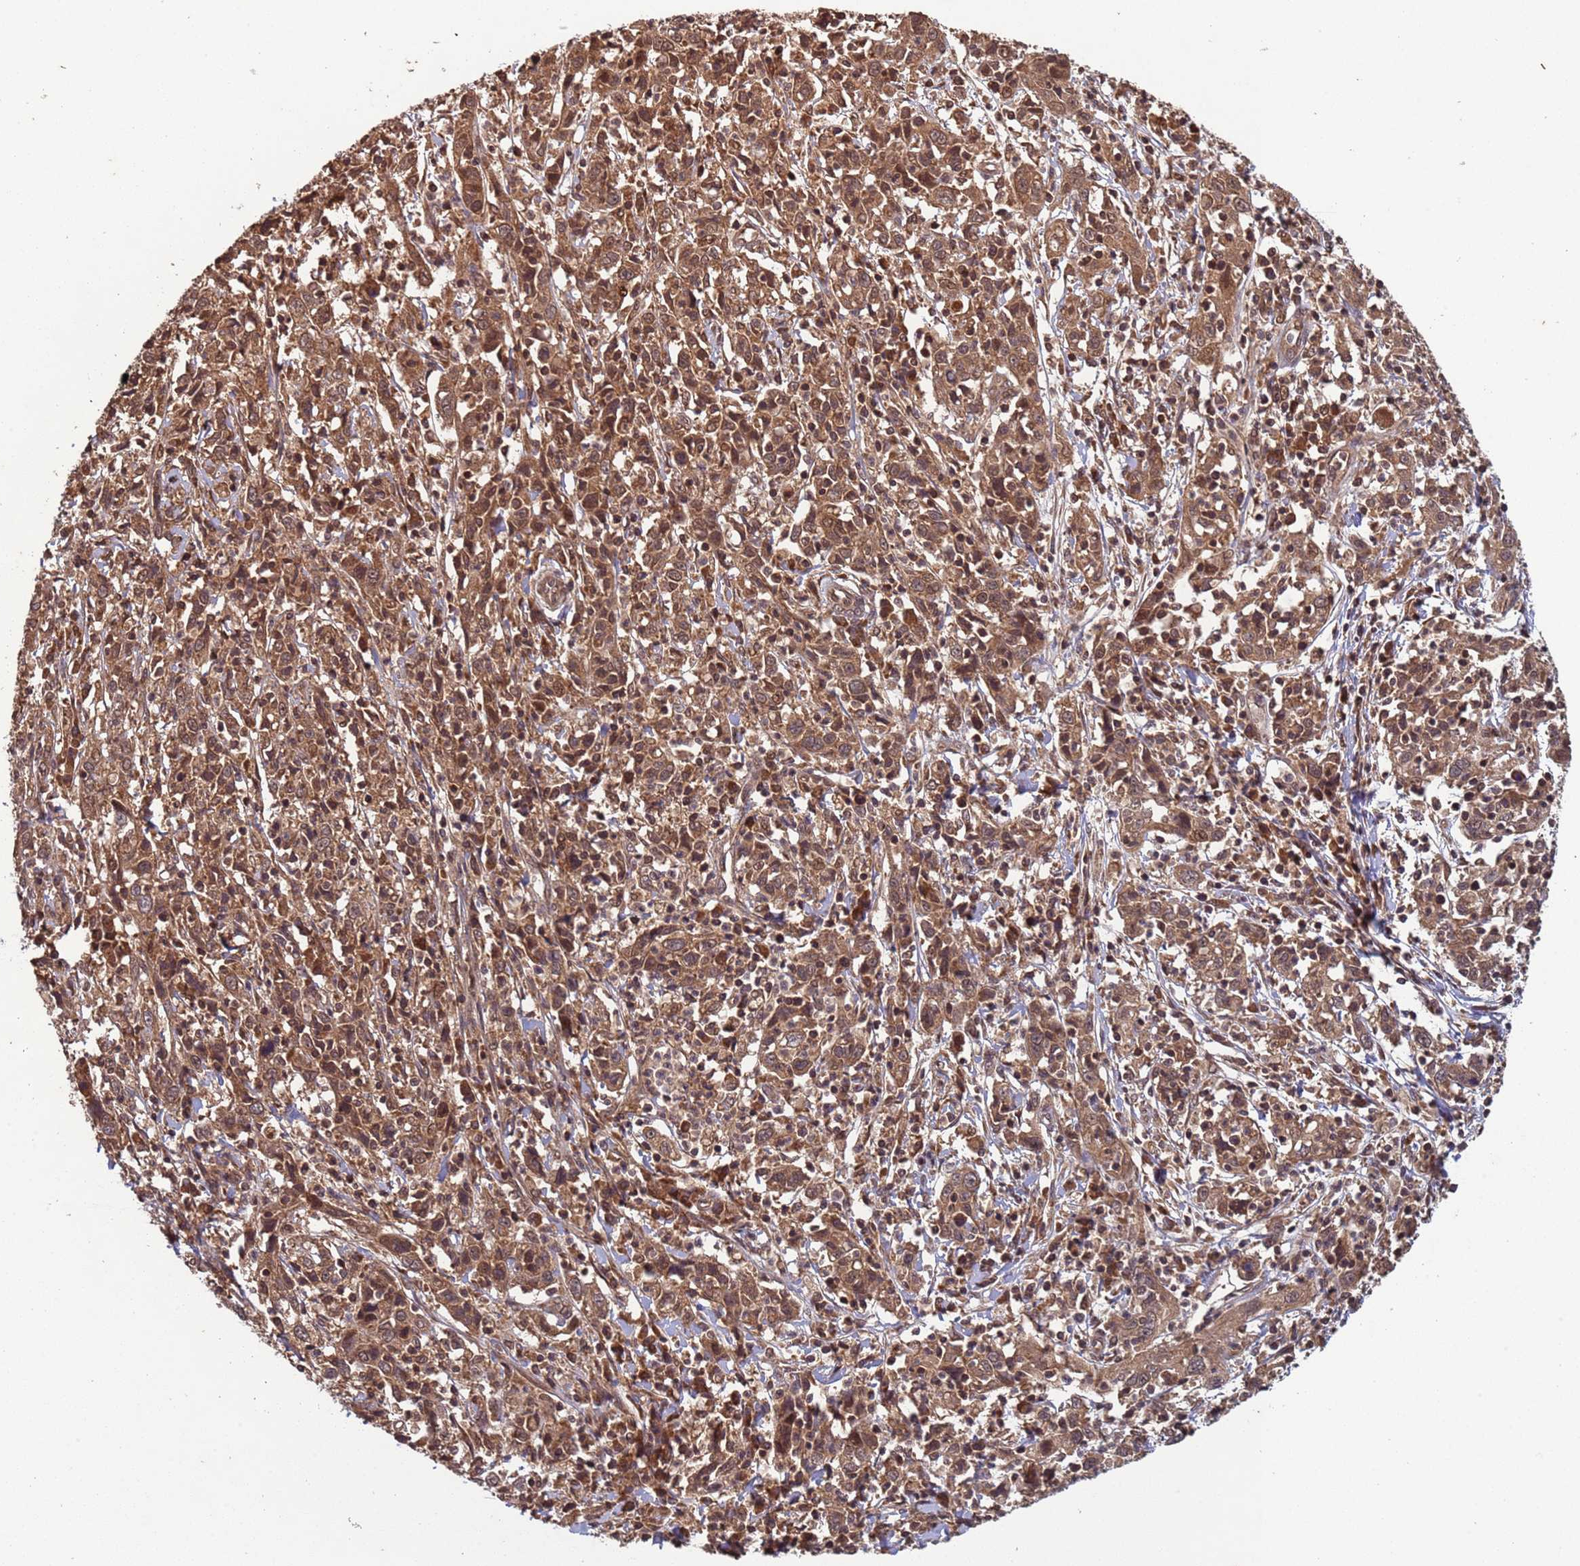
{"staining": {"intensity": "moderate", "quantity": ">75%", "location": "cytoplasmic/membranous,nuclear"}, "tissue": "cervical cancer", "cell_type": "Tumor cells", "image_type": "cancer", "snomed": [{"axis": "morphology", "description": "Squamous cell carcinoma, NOS"}, {"axis": "topography", "description": "Cervix"}], "caption": "A histopathology image of cervical cancer (squamous cell carcinoma) stained for a protein exhibits moderate cytoplasmic/membranous and nuclear brown staining in tumor cells. Nuclei are stained in blue.", "gene": "ERI1", "patient": {"sex": "female", "age": 46}}